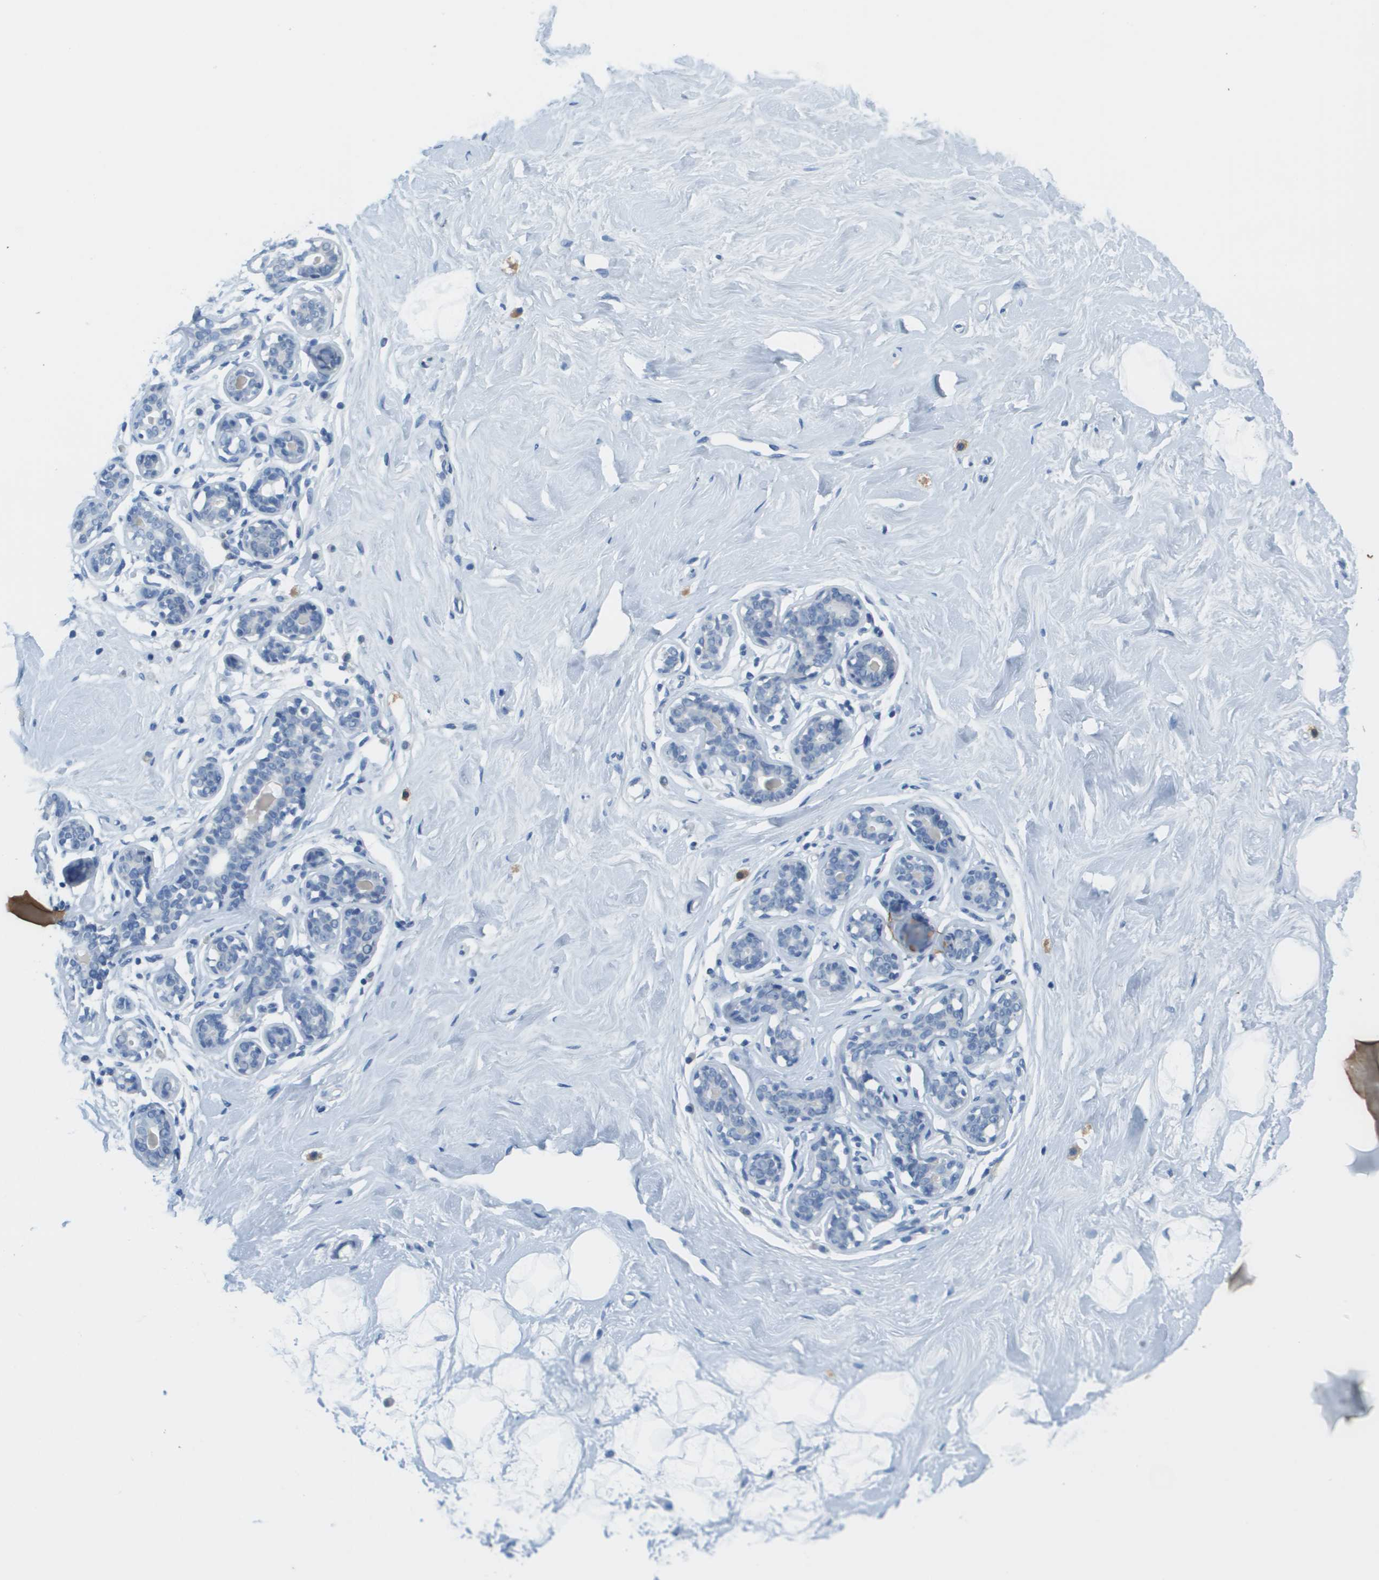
{"staining": {"intensity": "negative", "quantity": "none", "location": "none"}, "tissue": "breast", "cell_type": "Adipocytes", "image_type": "normal", "snomed": [{"axis": "morphology", "description": "Normal tissue, NOS"}, {"axis": "topography", "description": "Breast"}], "caption": "The photomicrograph exhibits no significant staining in adipocytes of breast. (Immunohistochemistry (ihc), brightfield microscopy, high magnification).", "gene": "PTGDR2", "patient": {"sex": "female", "age": 23}}